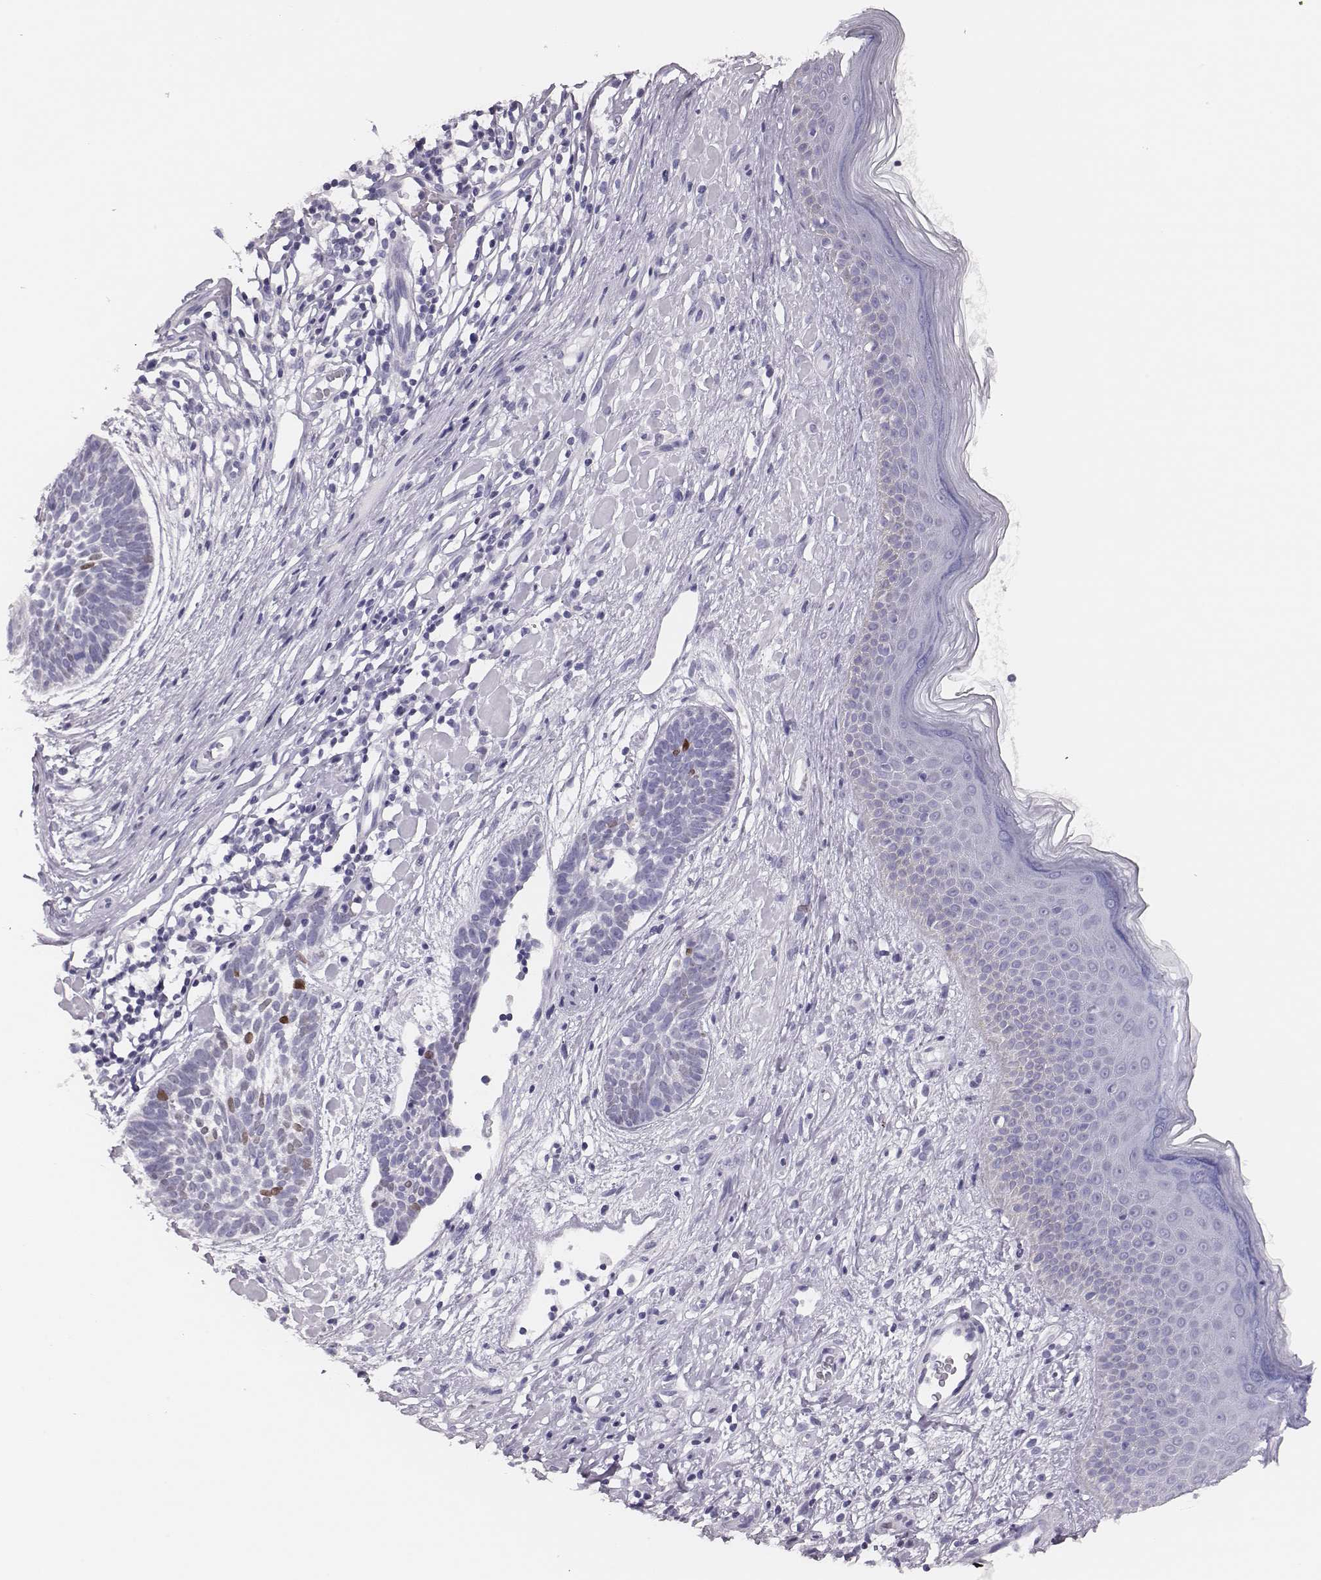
{"staining": {"intensity": "moderate", "quantity": "<25%", "location": "nuclear"}, "tissue": "skin cancer", "cell_type": "Tumor cells", "image_type": "cancer", "snomed": [{"axis": "morphology", "description": "Basal cell carcinoma"}, {"axis": "topography", "description": "Skin"}], "caption": "An image of human basal cell carcinoma (skin) stained for a protein reveals moderate nuclear brown staining in tumor cells.", "gene": "H1-6", "patient": {"sex": "male", "age": 85}}